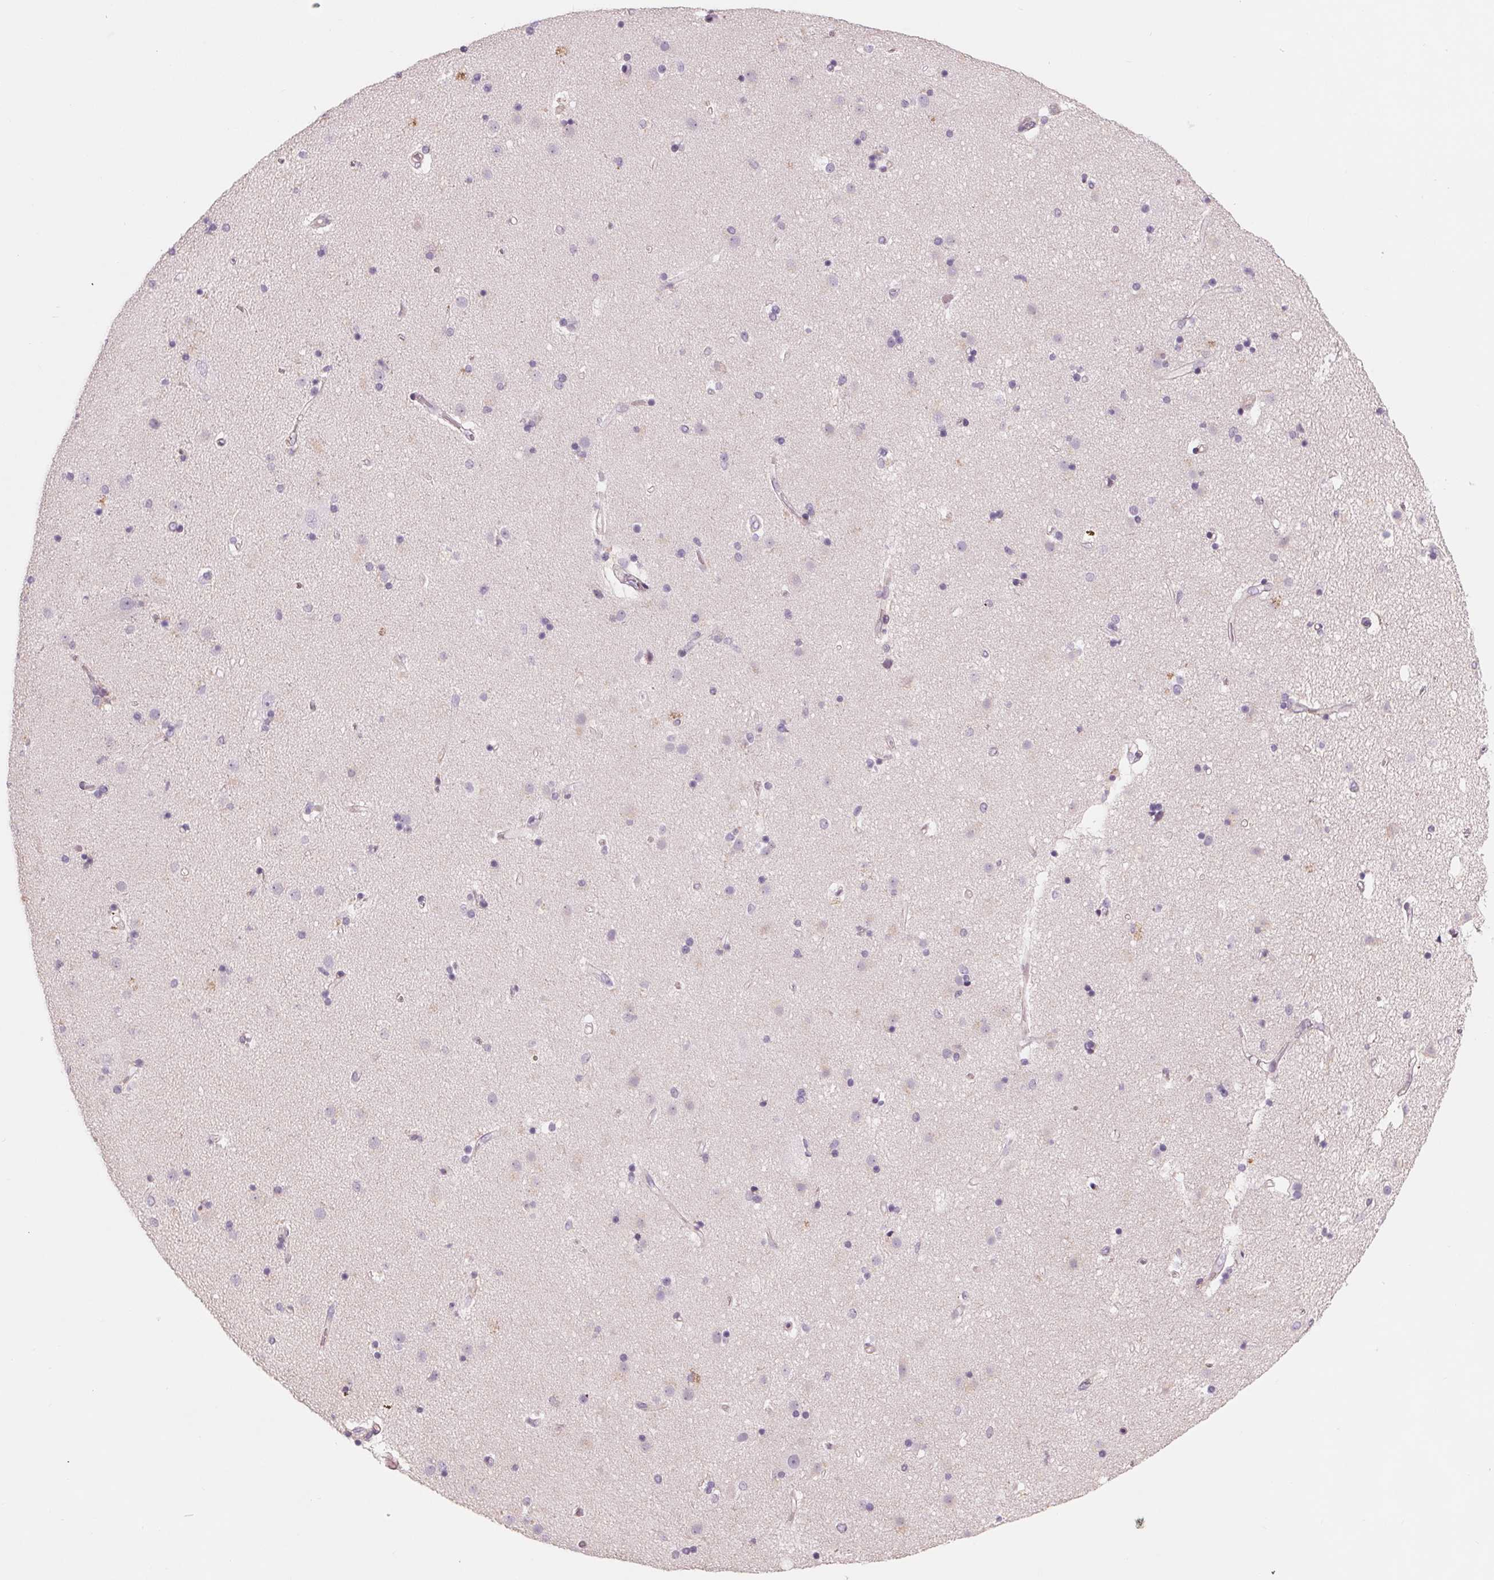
{"staining": {"intensity": "negative", "quantity": "none", "location": "none"}, "tissue": "caudate", "cell_type": "Glial cells", "image_type": "normal", "snomed": [{"axis": "morphology", "description": "Normal tissue, NOS"}, {"axis": "topography", "description": "Lateral ventricle wall"}], "caption": "Immunohistochemistry micrograph of benign caudate: caudate stained with DAB (3,3'-diaminobenzidine) reveals no significant protein staining in glial cells.", "gene": "SAMD5", "patient": {"sex": "female", "age": 71}}